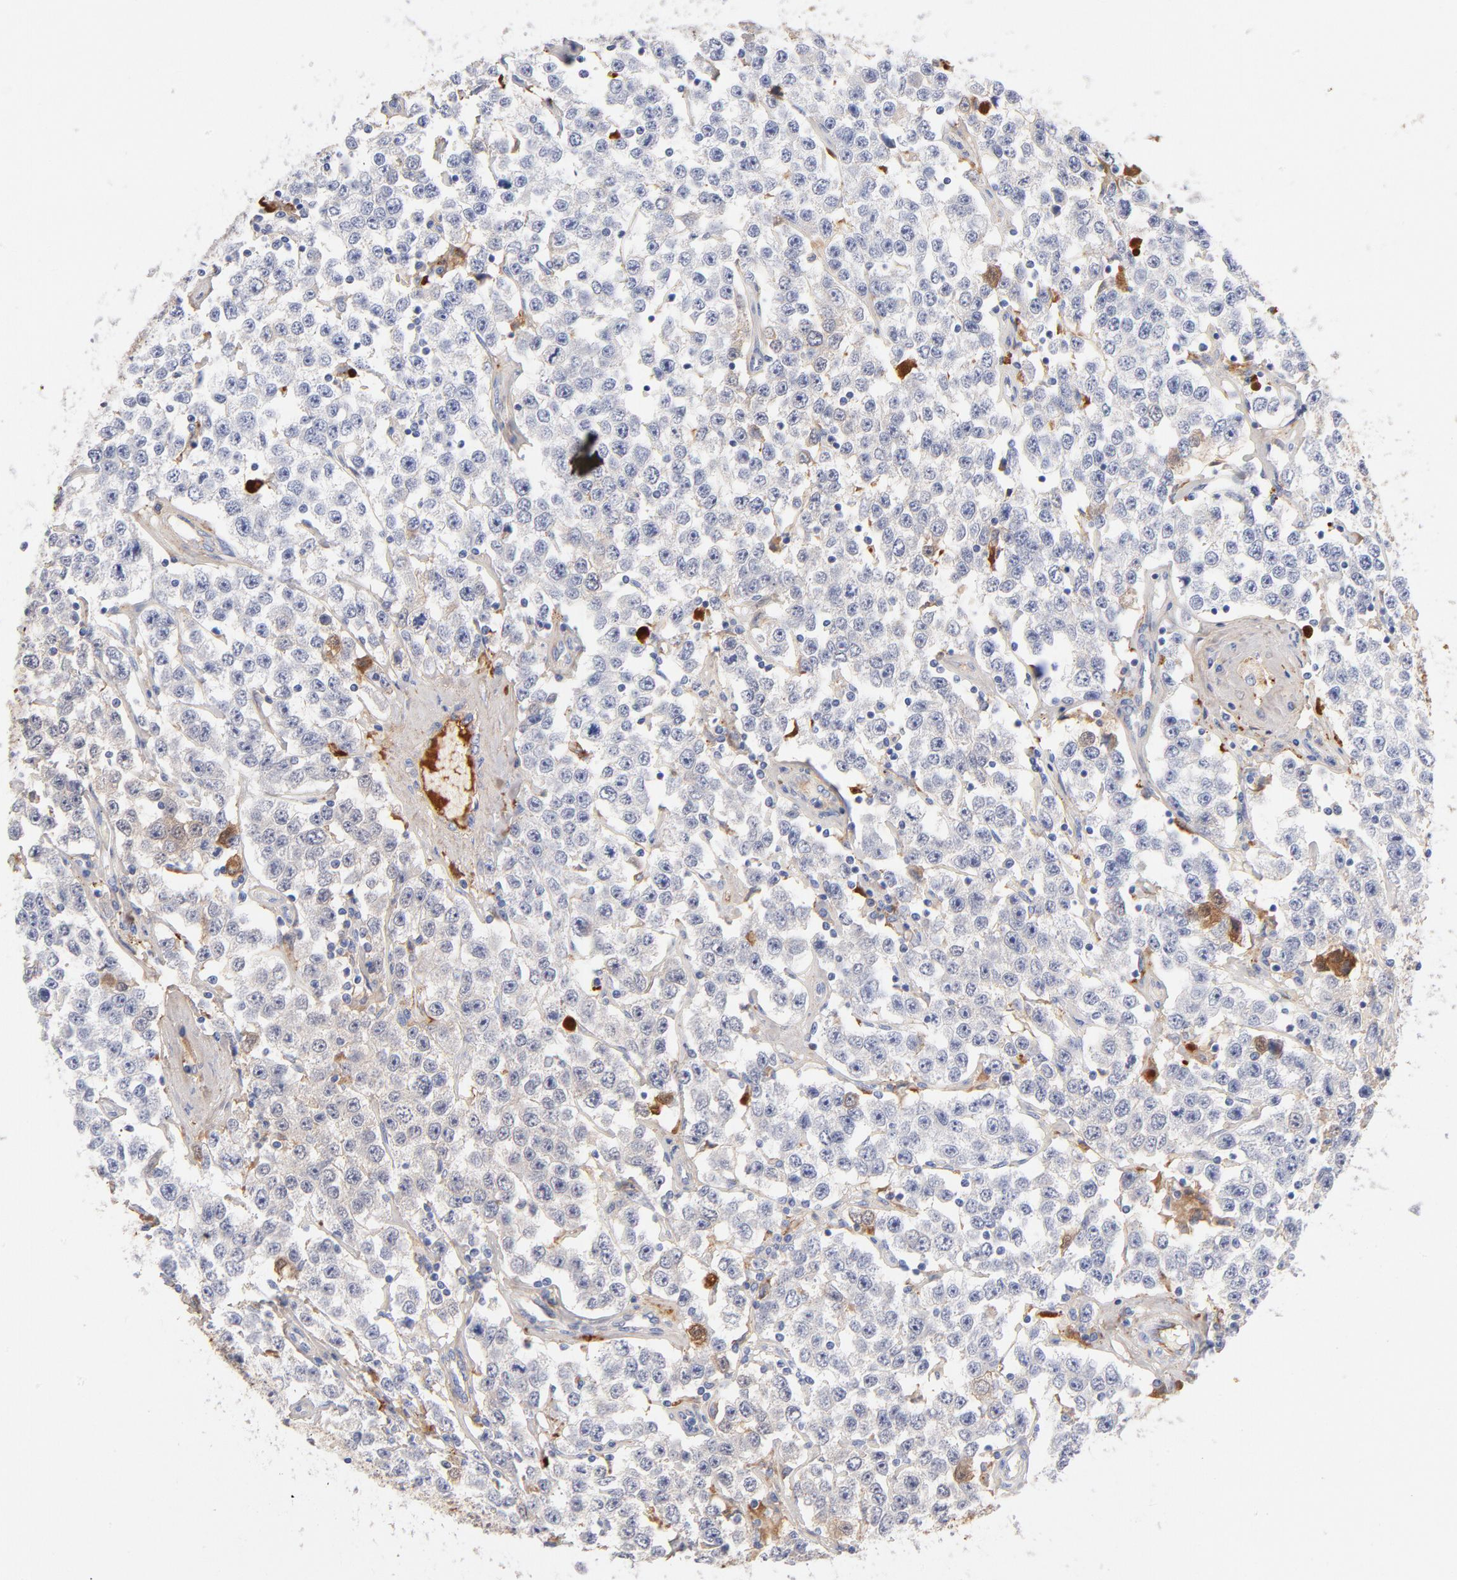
{"staining": {"intensity": "negative", "quantity": "none", "location": "none"}, "tissue": "testis cancer", "cell_type": "Tumor cells", "image_type": "cancer", "snomed": [{"axis": "morphology", "description": "Seminoma, NOS"}, {"axis": "topography", "description": "Testis"}], "caption": "Tumor cells are negative for brown protein staining in testis seminoma.", "gene": "C3", "patient": {"sex": "male", "age": 52}}